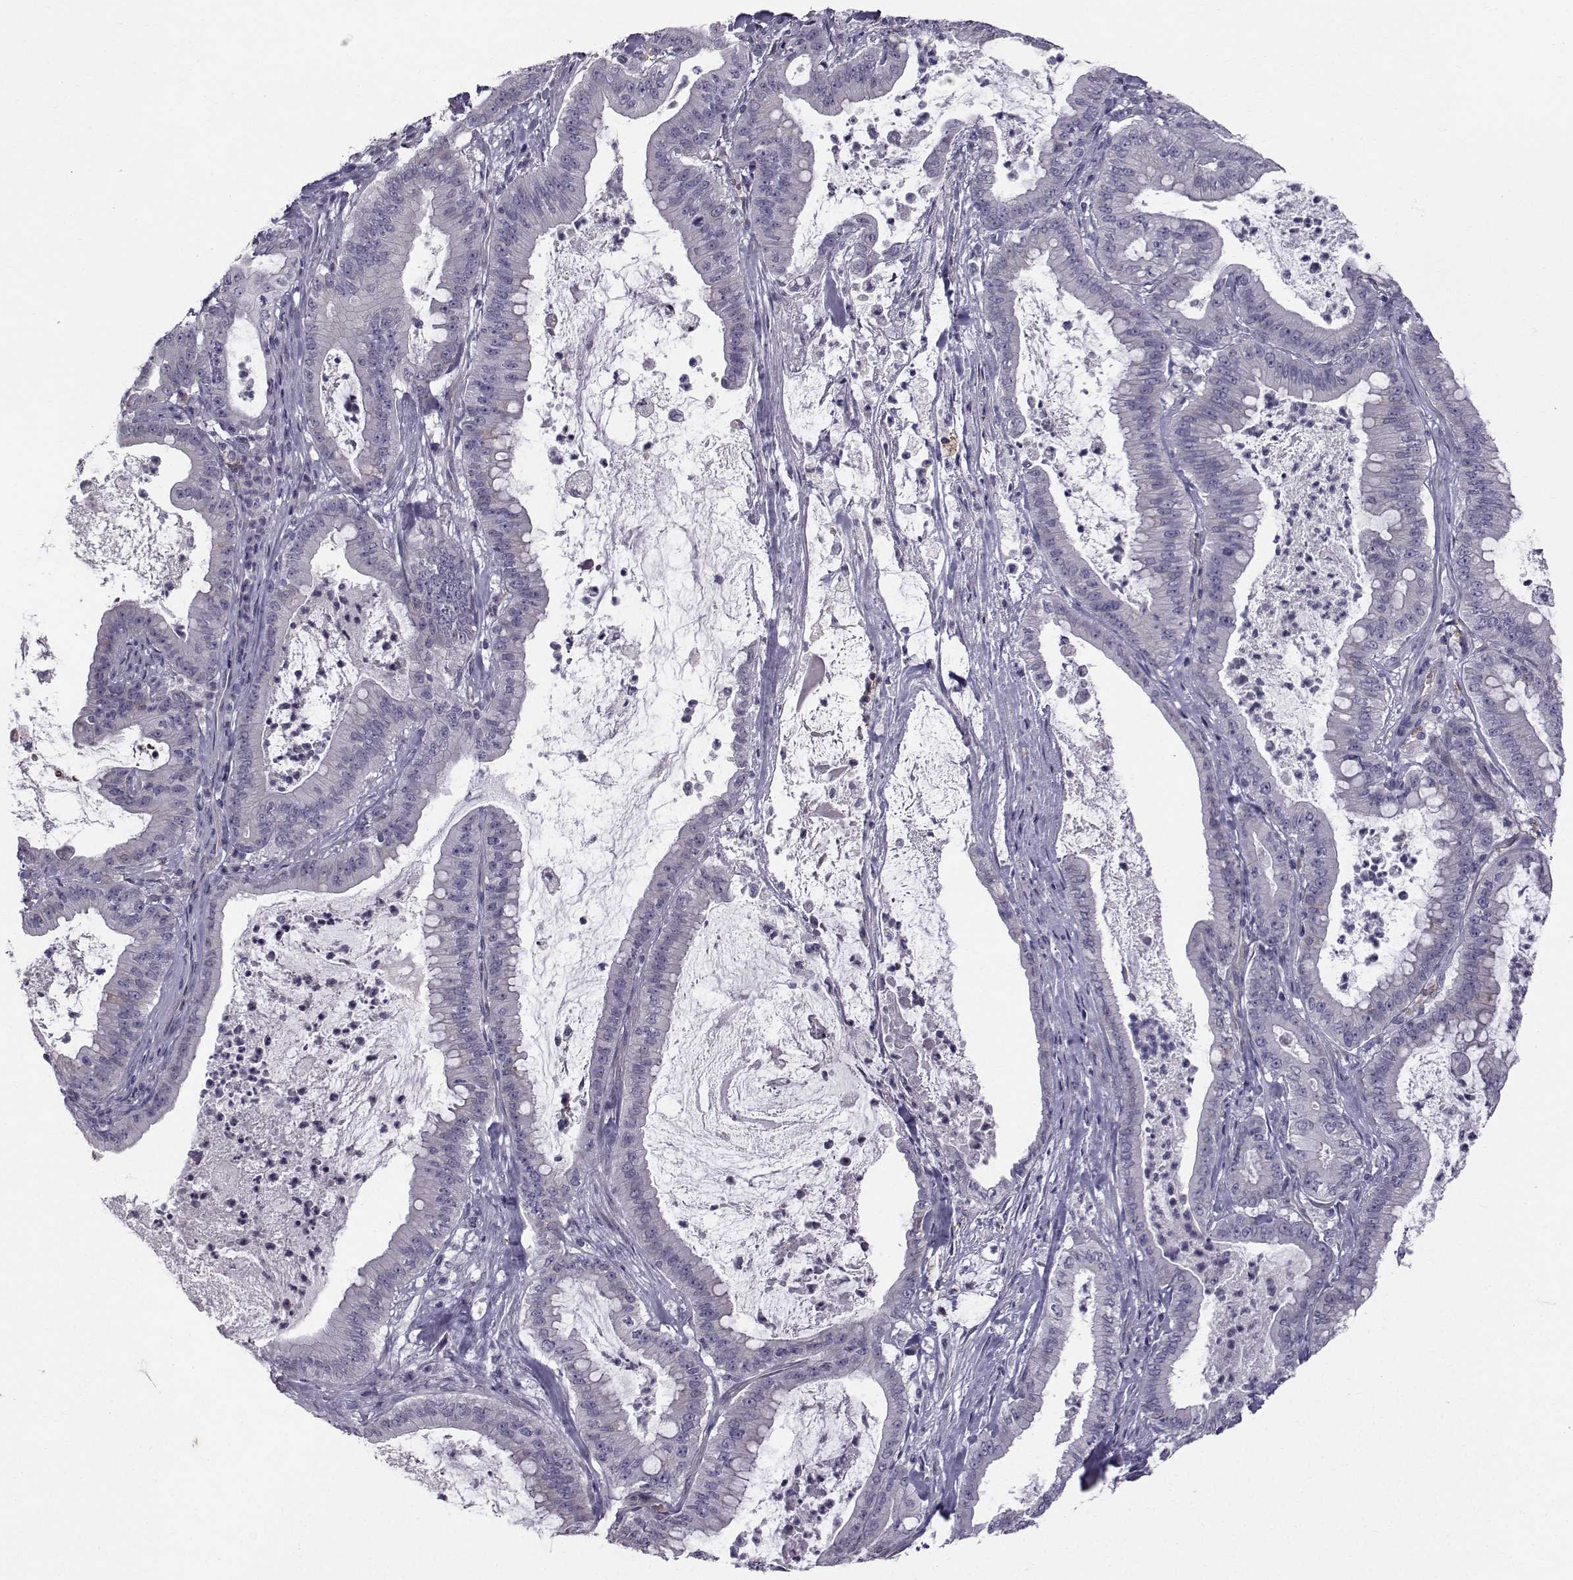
{"staining": {"intensity": "weak", "quantity": "<25%", "location": "cytoplasmic/membranous"}, "tissue": "pancreatic cancer", "cell_type": "Tumor cells", "image_type": "cancer", "snomed": [{"axis": "morphology", "description": "Adenocarcinoma, NOS"}, {"axis": "topography", "description": "Pancreas"}], "caption": "Human pancreatic cancer stained for a protein using immunohistochemistry reveals no expression in tumor cells.", "gene": "QPCT", "patient": {"sex": "male", "age": 71}}